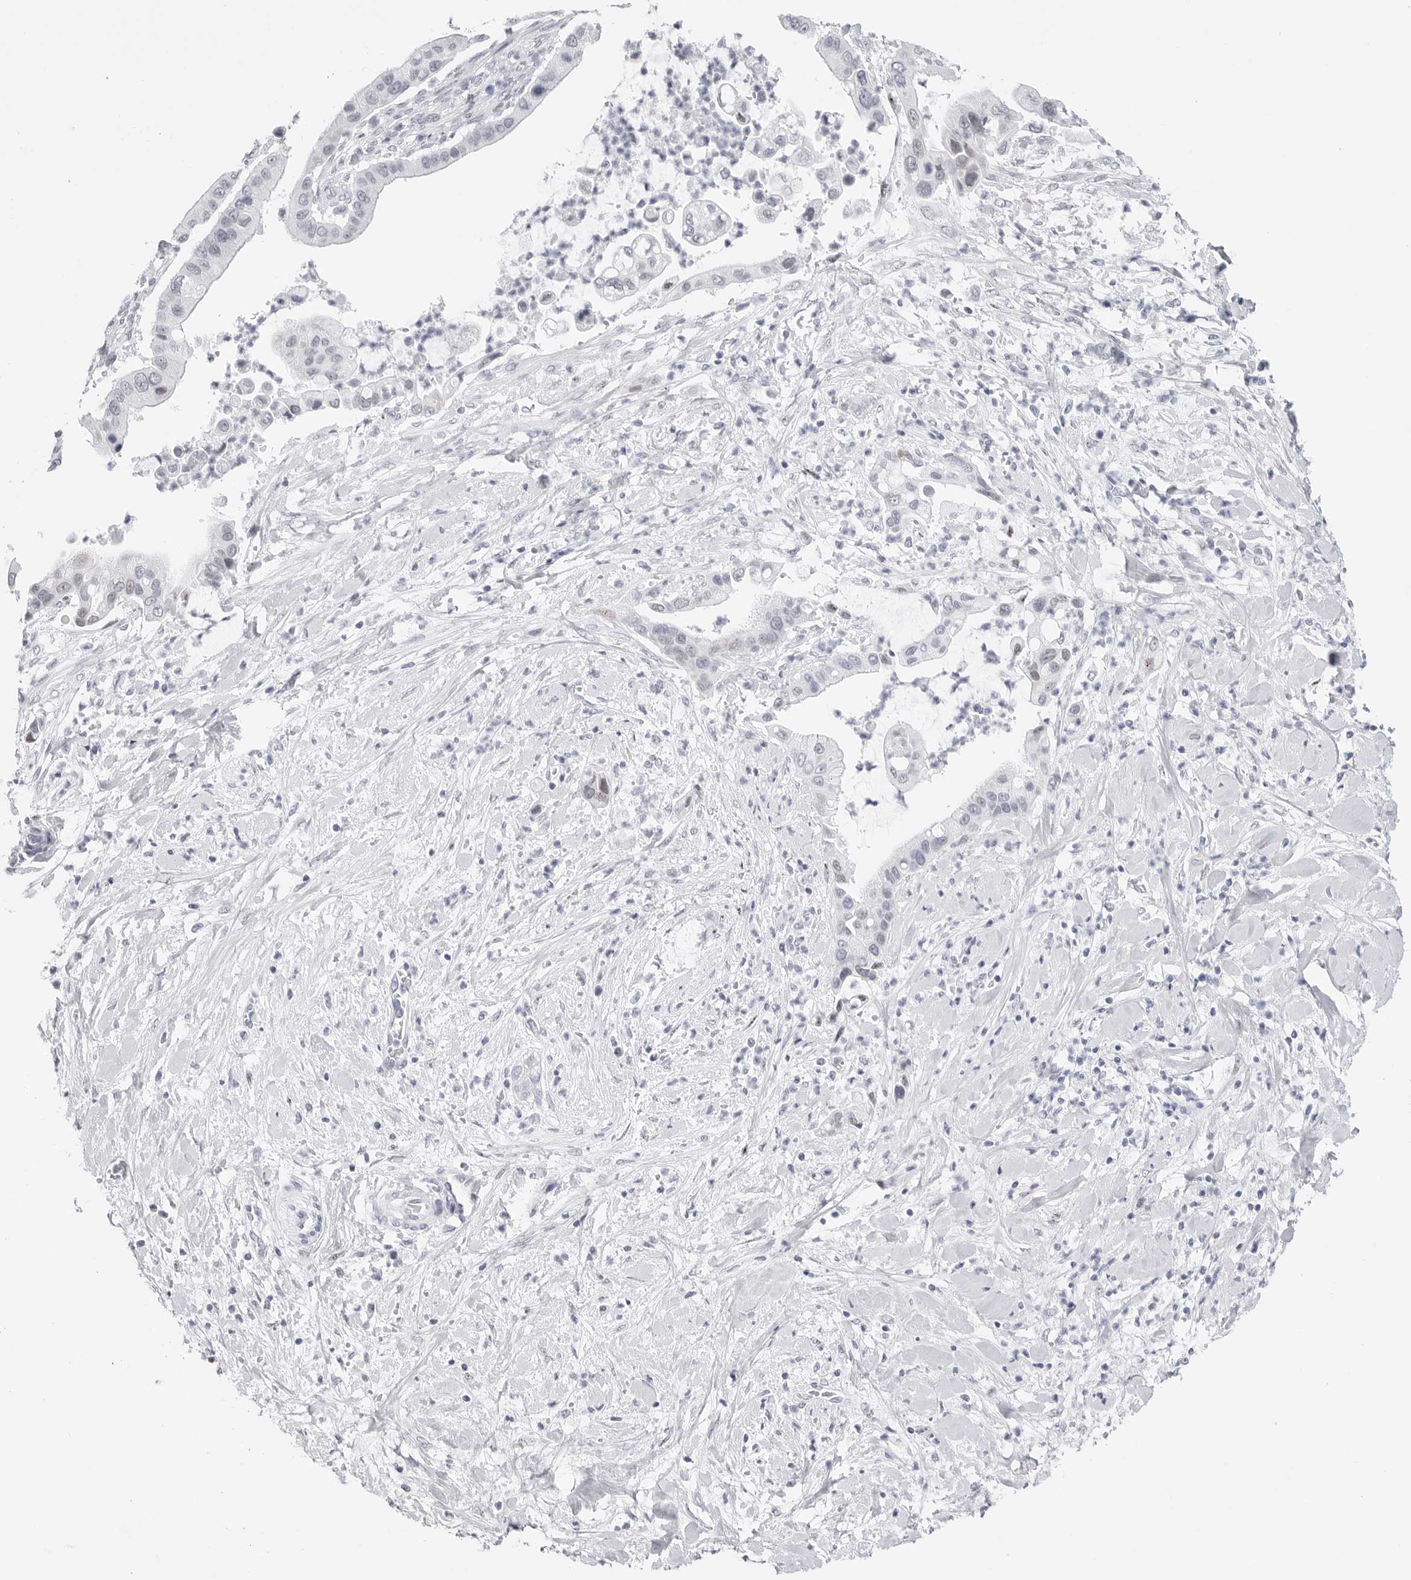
{"staining": {"intensity": "negative", "quantity": "none", "location": "none"}, "tissue": "liver cancer", "cell_type": "Tumor cells", "image_type": "cancer", "snomed": [{"axis": "morphology", "description": "Cholangiocarcinoma"}, {"axis": "topography", "description": "Liver"}], "caption": "Liver cholangiocarcinoma was stained to show a protein in brown. There is no significant positivity in tumor cells.", "gene": "TSSK1B", "patient": {"sex": "female", "age": 54}}